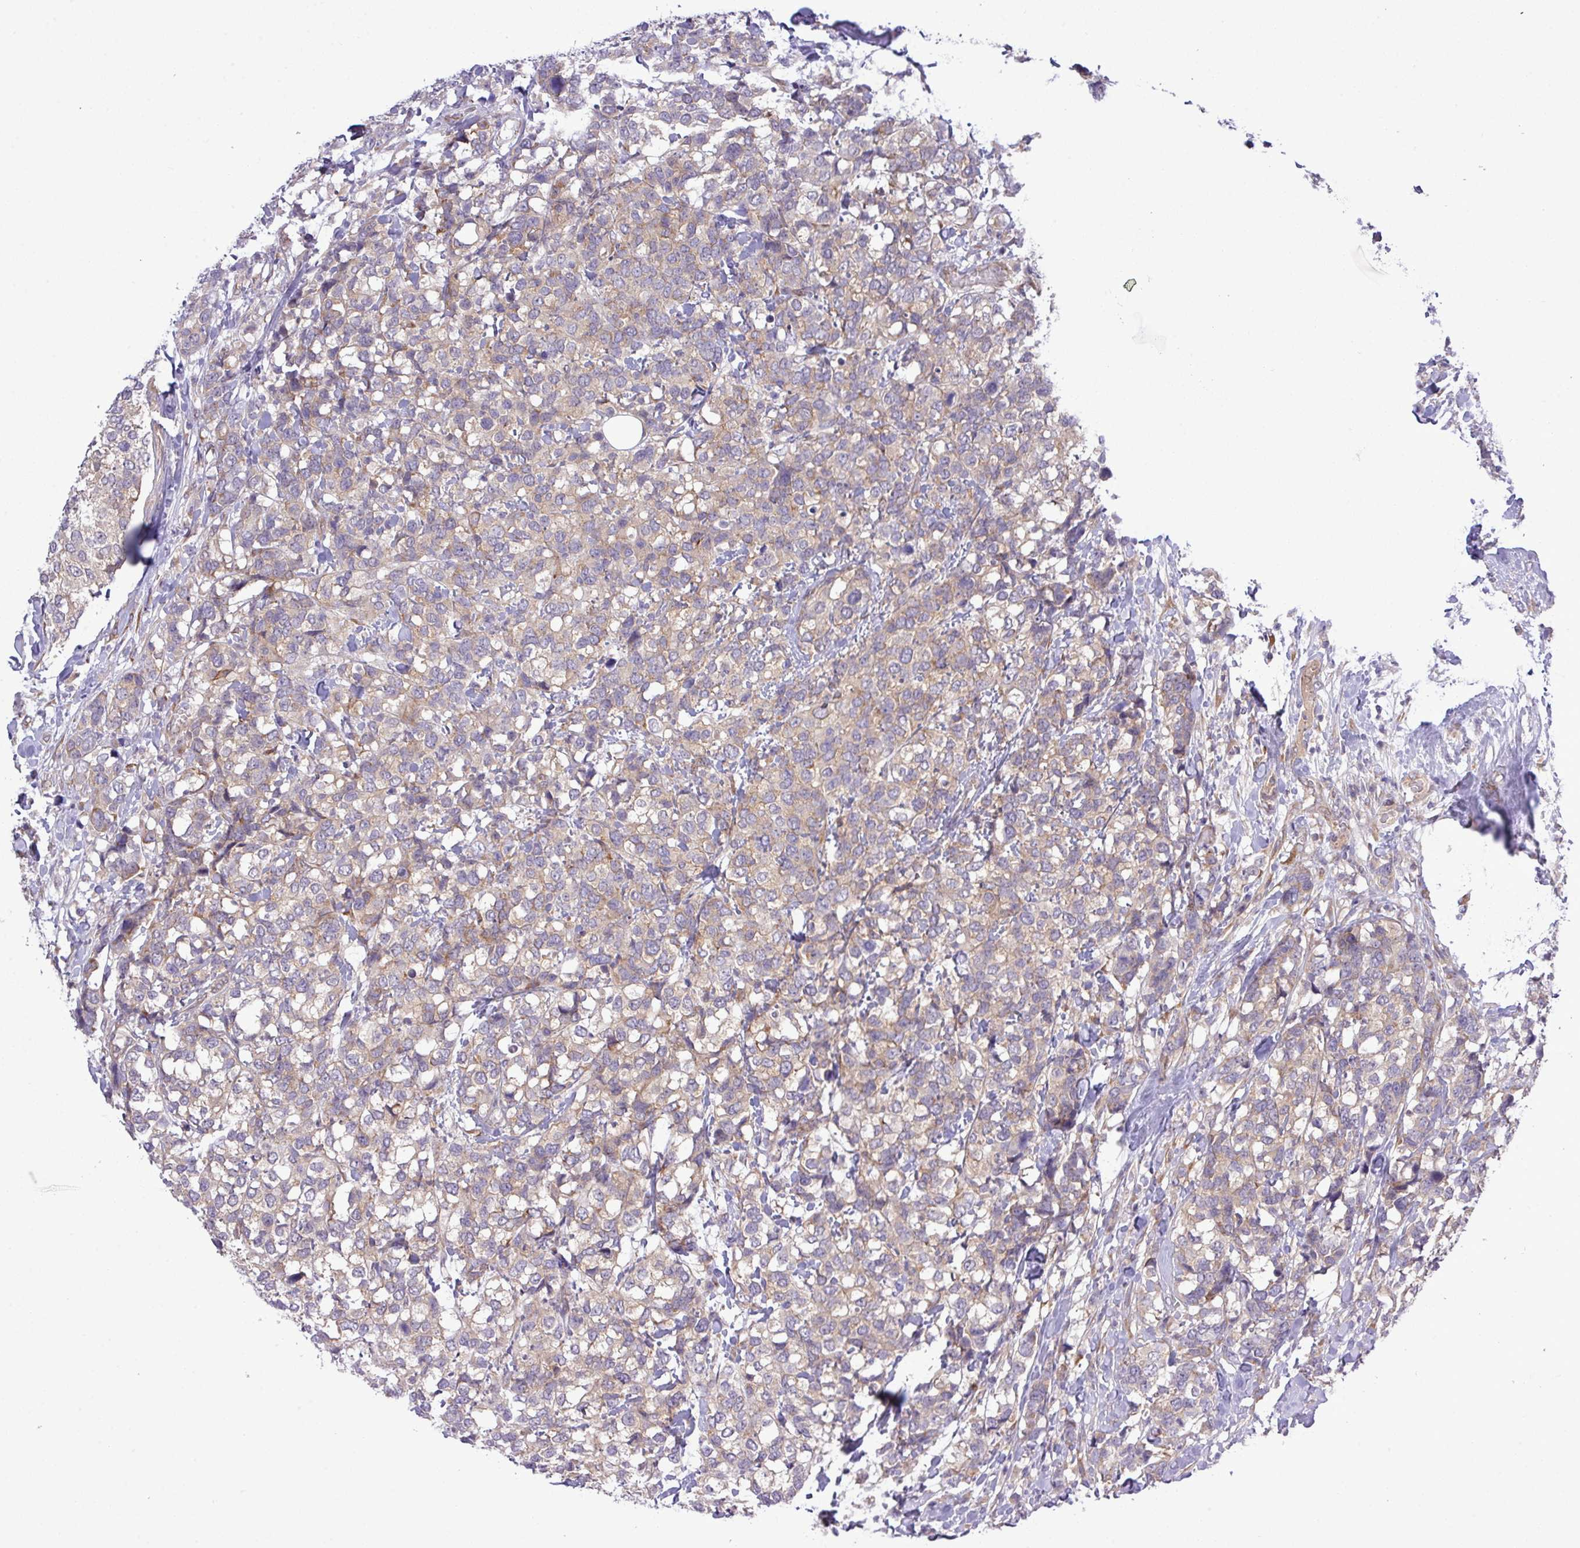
{"staining": {"intensity": "moderate", "quantity": "25%-75%", "location": "cytoplasmic/membranous"}, "tissue": "breast cancer", "cell_type": "Tumor cells", "image_type": "cancer", "snomed": [{"axis": "morphology", "description": "Lobular carcinoma"}, {"axis": "topography", "description": "Breast"}], "caption": "Tumor cells exhibit moderate cytoplasmic/membranous staining in approximately 25%-75% of cells in lobular carcinoma (breast). (DAB (3,3'-diaminobenzidine) IHC, brown staining for protein, blue staining for nuclei).", "gene": "FAM222B", "patient": {"sex": "female", "age": 59}}